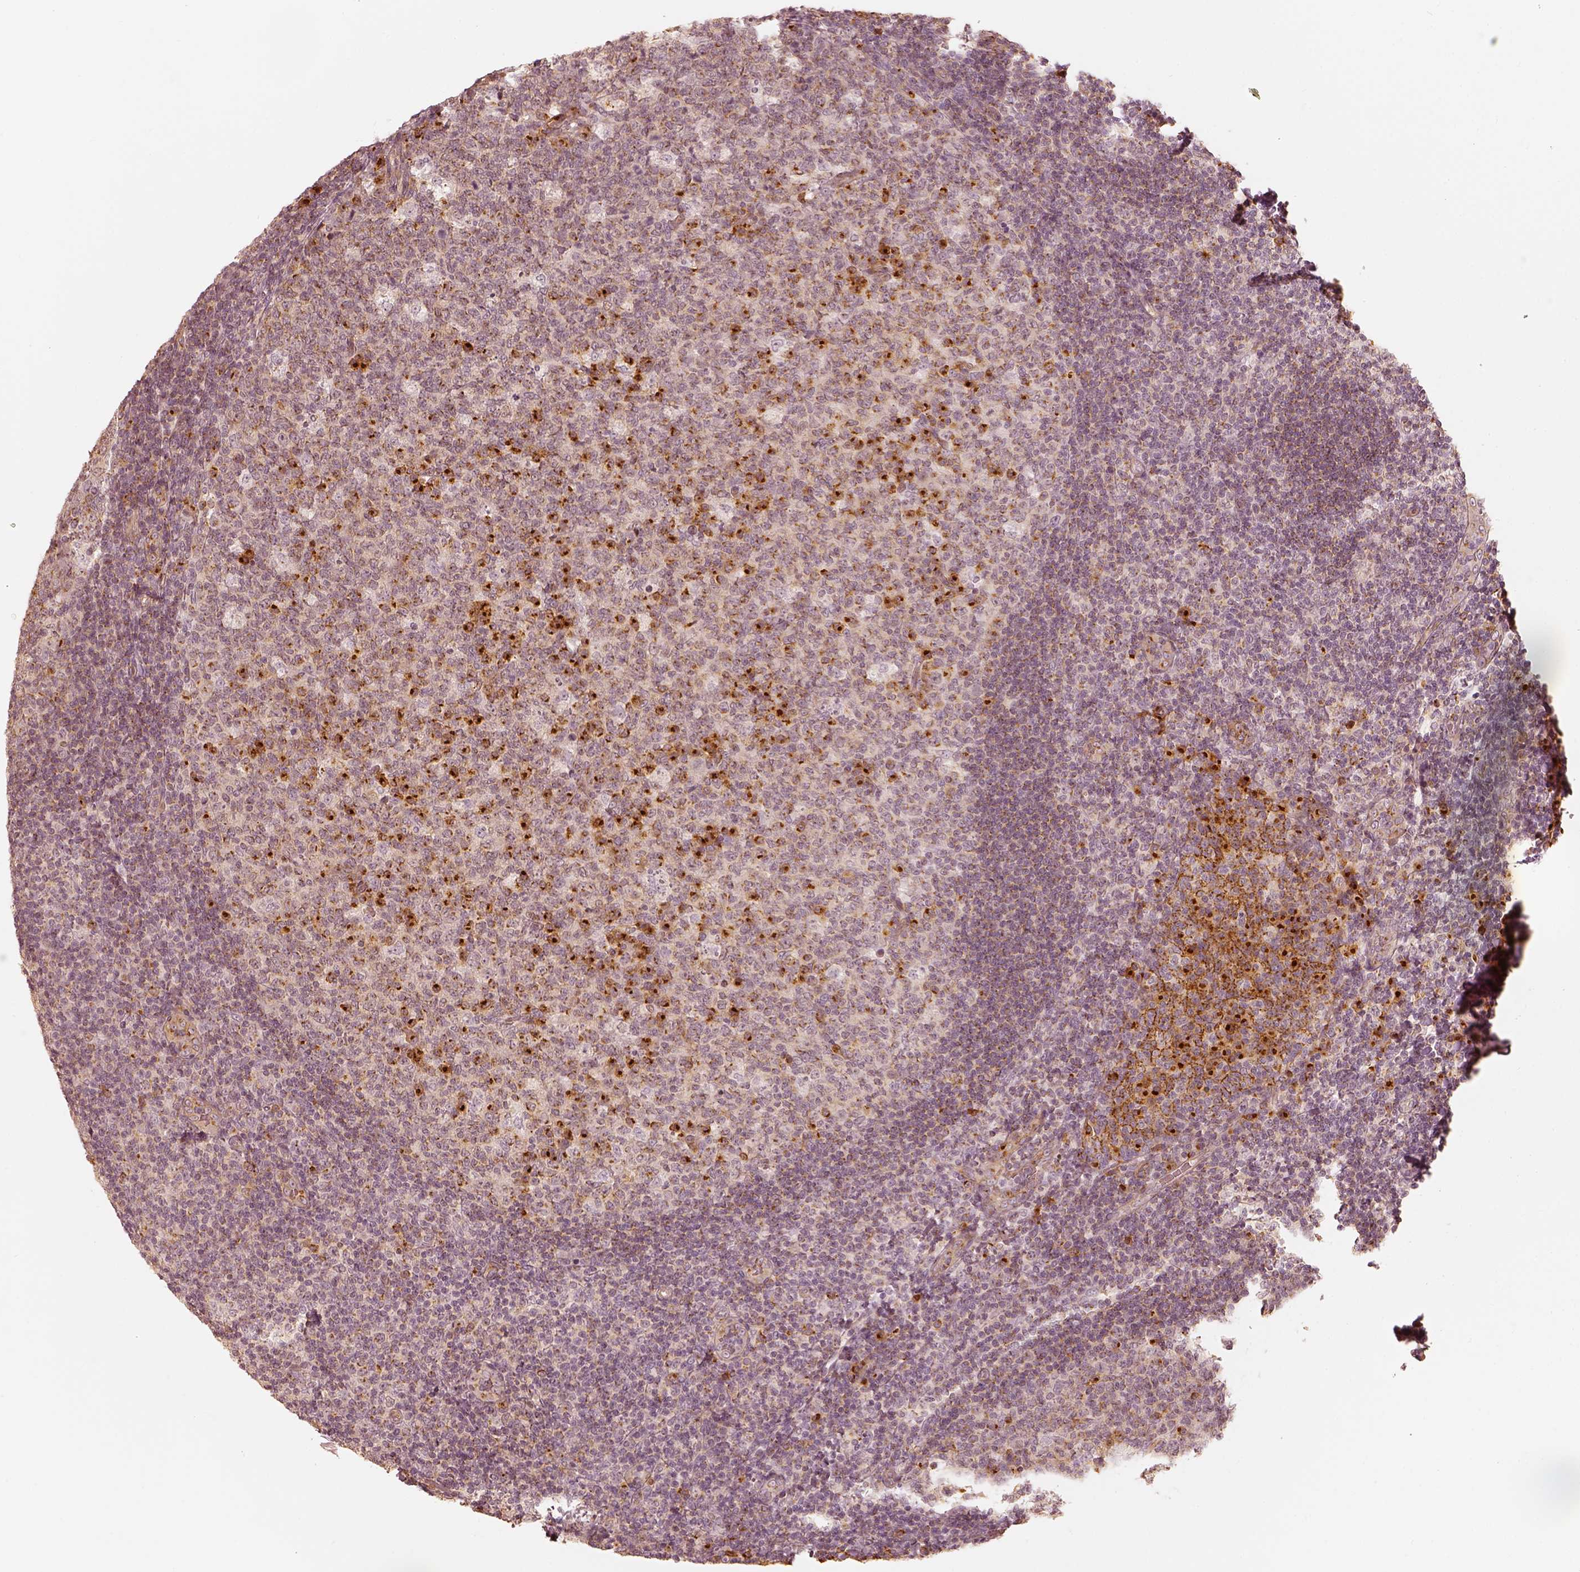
{"staining": {"intensity": "strong", "quantity": "<25%", "location": "cytoplasmic/membranous,nuclear"}, "tissue": "tonsil", "cell_type": "Germinal center cells", "image_type": "normal", "snomed": [{"axis": "morphology", "description": "Normal tissue, NOS"}, {"axis": "topography", "description": "Tonsil"}], "caption": "Immunohistochemistry (DAB (3,3'-diaminobenzidine)) staining of unremarkable human tonsil exhibits strong cytoplasmic/membranous,nuclear protein expression in about <25% of germinal center cells. (DAB IHC with brightfield microscopy, high magnification).", "gene": "GORASP2", "patient": {"sex": "male", "age": 17}}